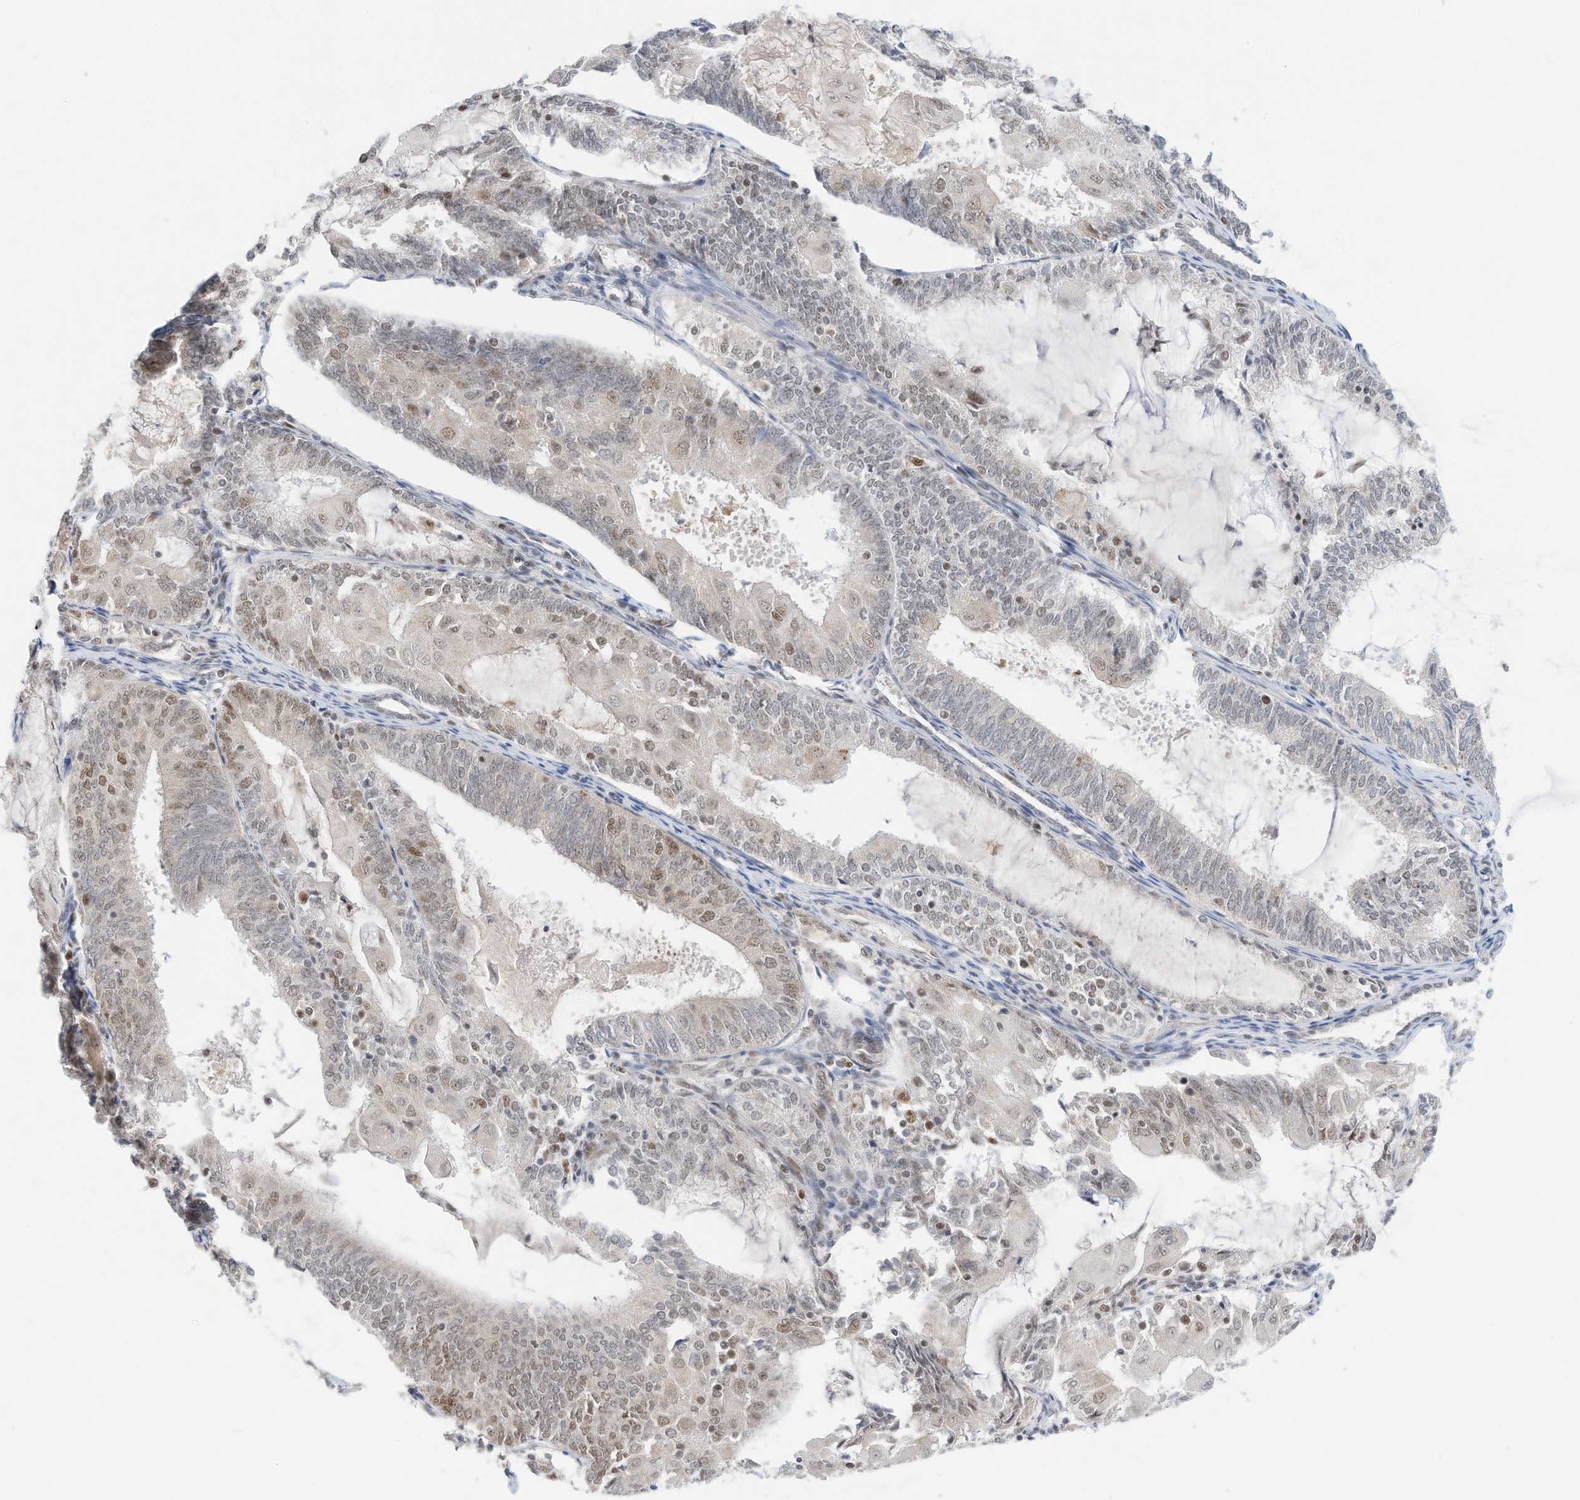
{"staining": {"intensity": "moderate", "quantity": "25%-75%", "location": "nuclear"}, "tissue": "endometrial cancer", "cell_type": "Tumor cells", "image_type": "cancer", "snomed": [{"axis": "morphology", "description": "Adenocarcinoma, NOS"}, {"axis": "topography", "description": "Endometrium"}], "caption": "About 25%-75% of tumor cells in adenocarcinoma (endometrial) demonstrate moderate nuclear protein expression as visualized by brown immunohistochemical staining.", "gene": "OGT", "patient": {"sex": "female", "age": 81}}